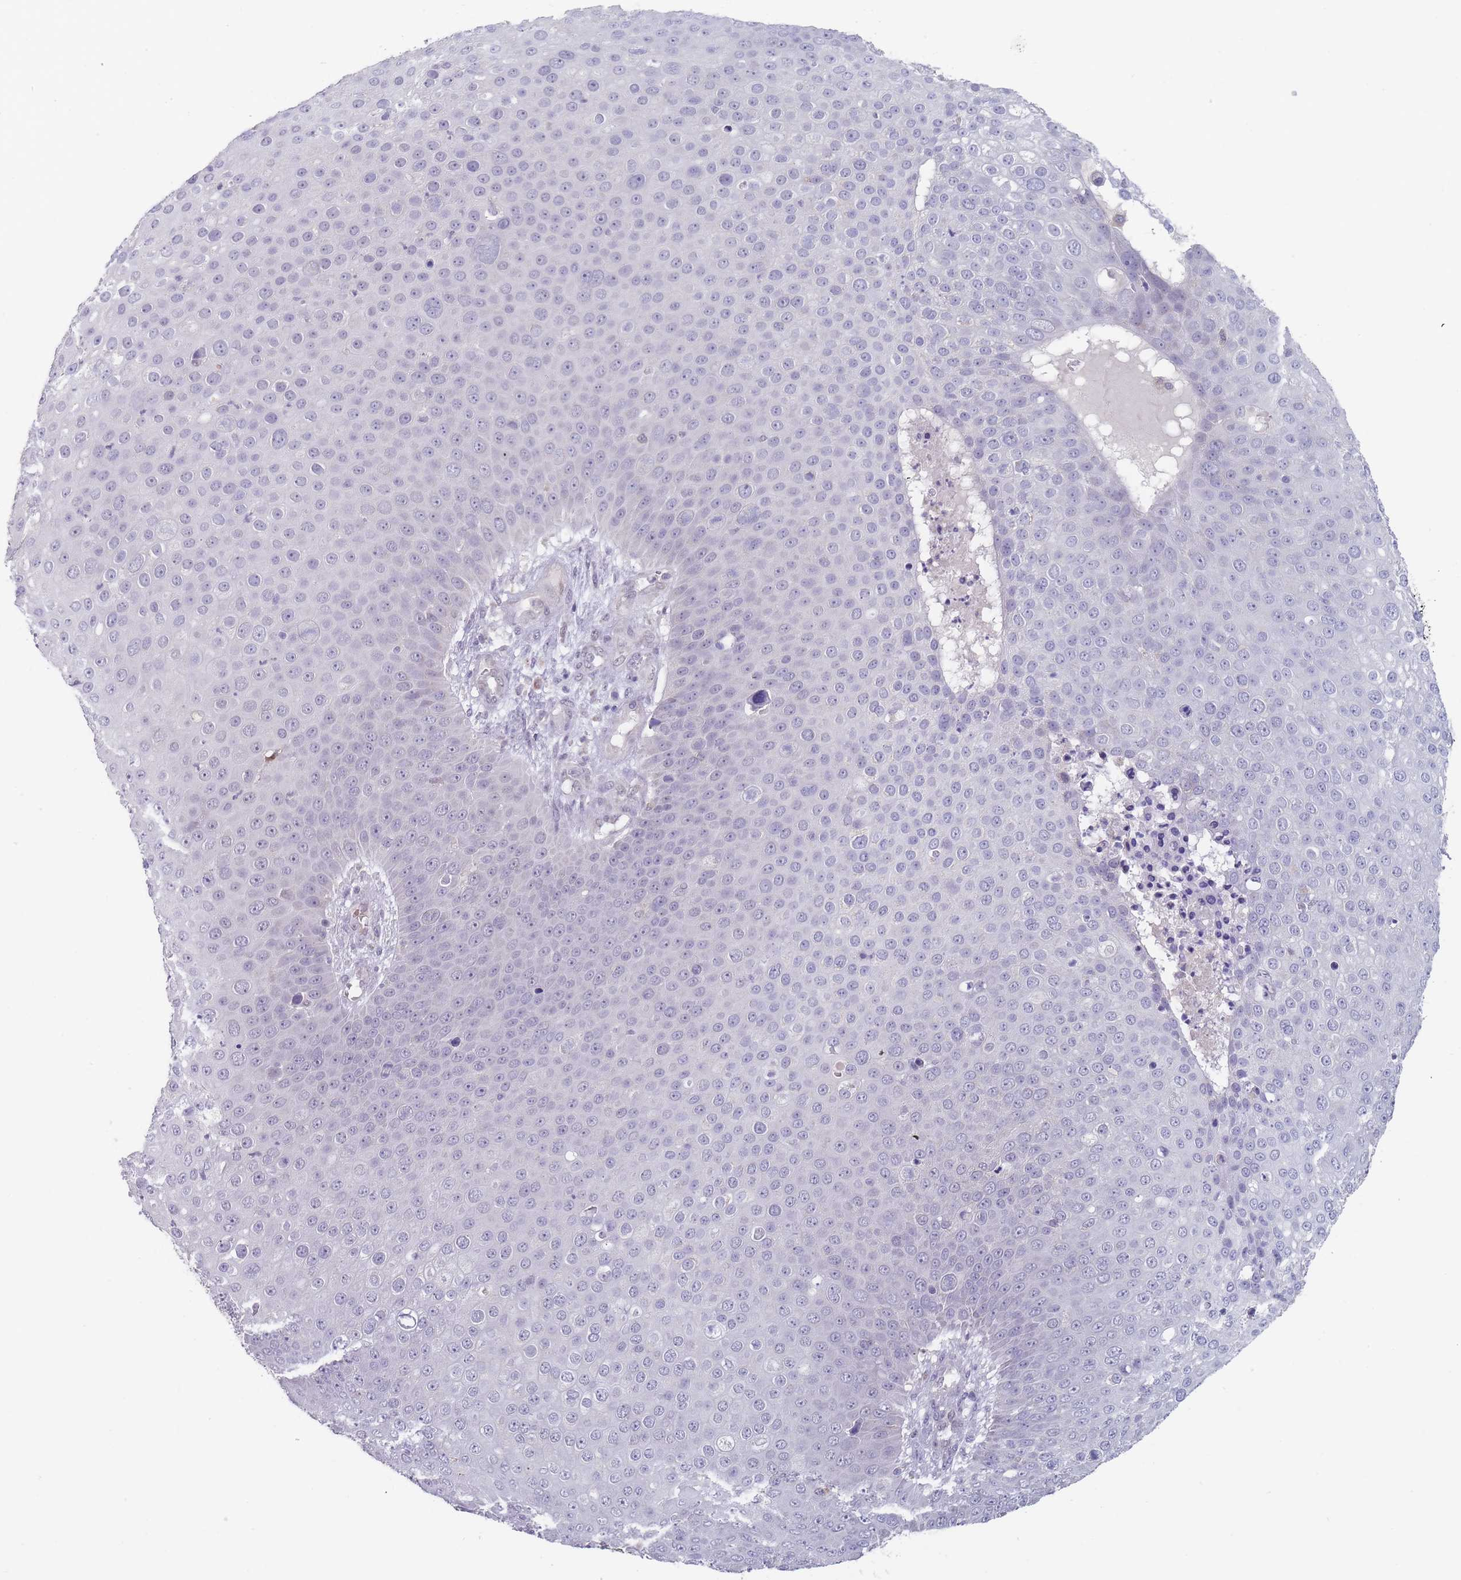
{"staining": {"intensity": "negative", "quantity": "none", "location": "none"}, "tissue": "skin cancer", "cell_type": "Tumor cells", "image_type": "cancer", "snomed": [{"axis": "morphology", "description": "Squamous cell carcinoma, NOS"}, {"axis": "topography", "description": "Skin"}], "caption": "High power microscopy photomicrograph of an immunohistochemistry (IHC) image of skin cancer (squamous cell carcinoma), revealing no significant expression in tumor cells.", "gene": "PEX7", "patient": {"sex": "male", "age": 71}}